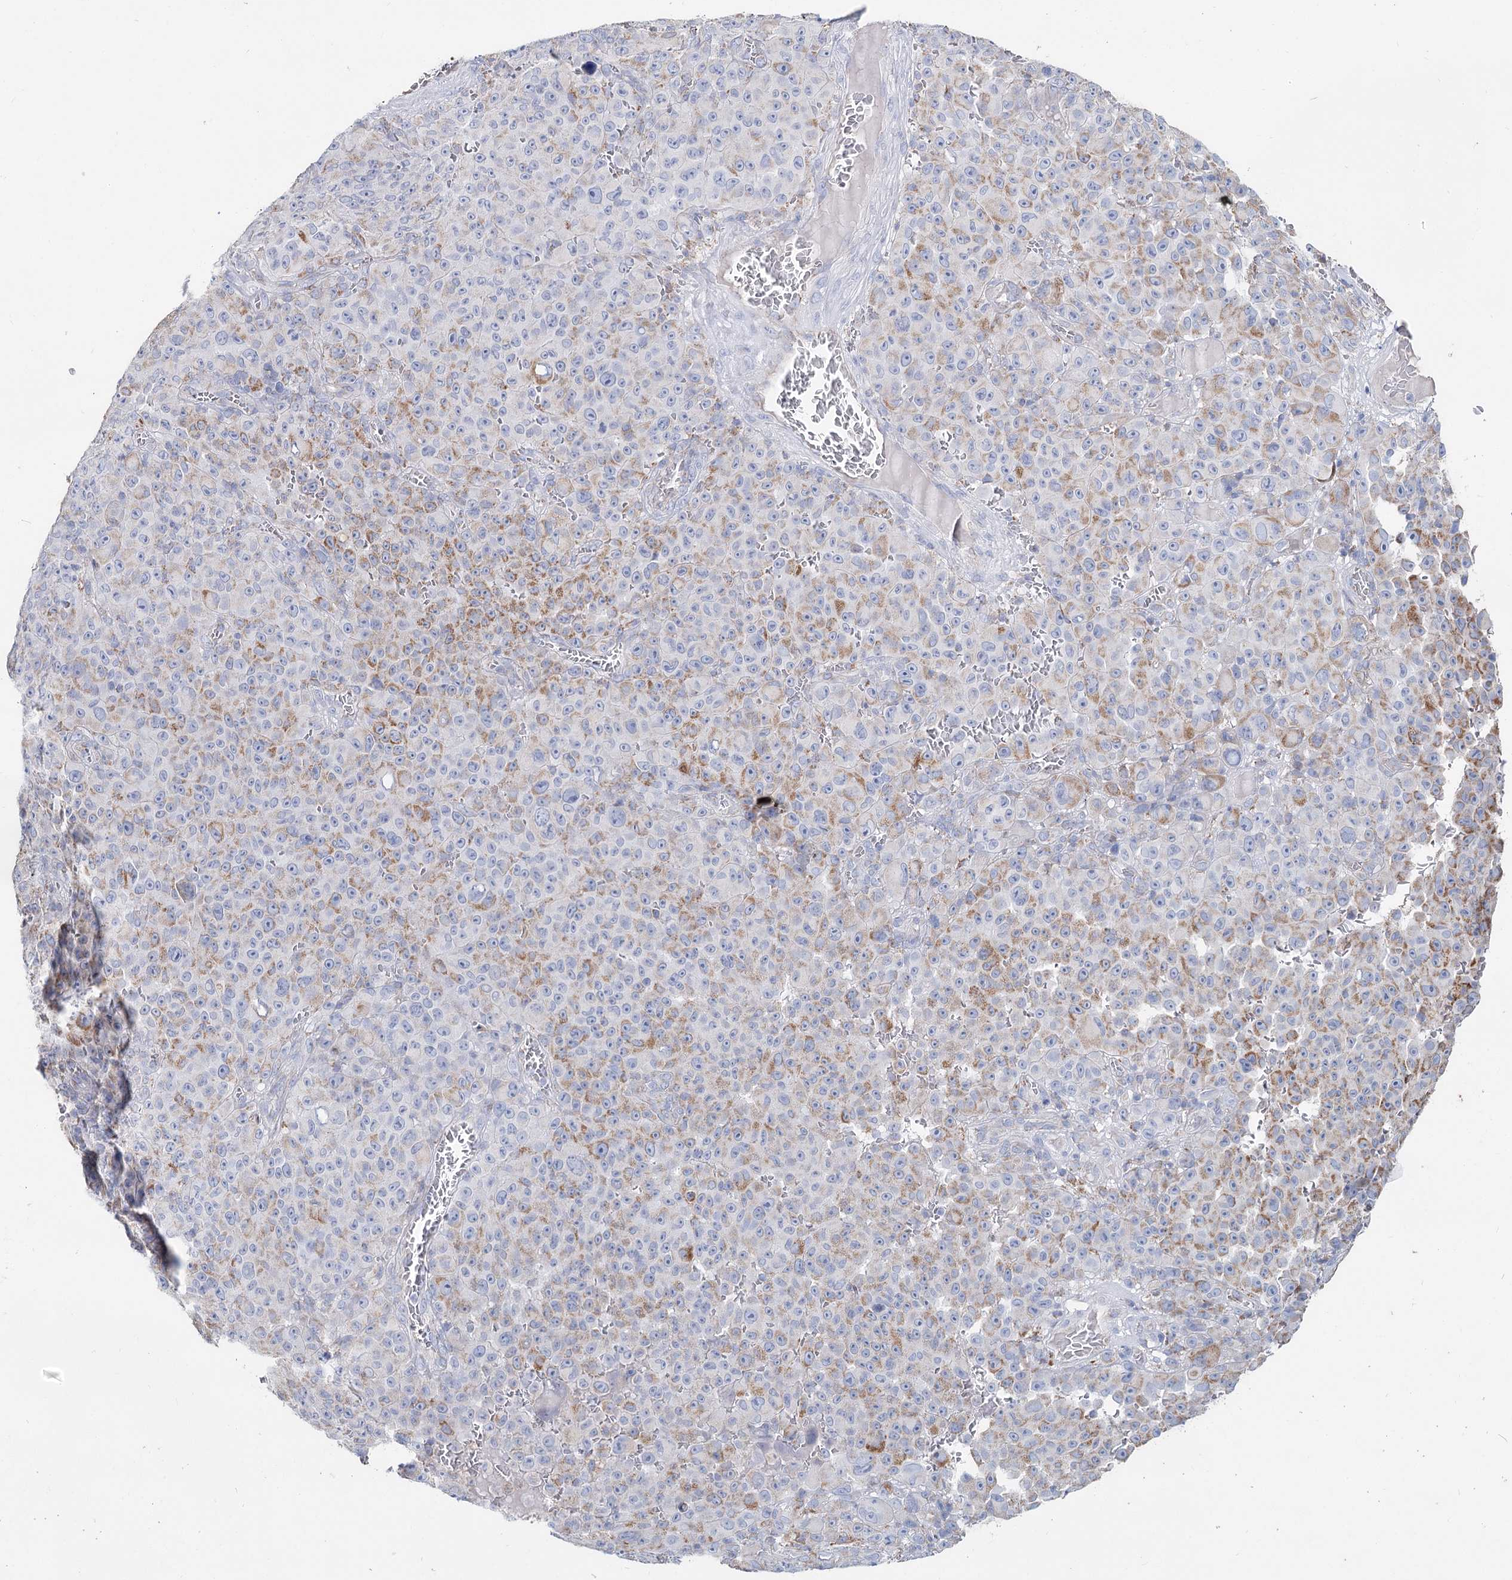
{"staining": {"intensity": "moderate", "quantity": "<25%", "location": "cytoplasmic/membranous"}, "tissue": "melanoma", "cell_type": "Tumor cells", "image_type": "cancer", "snomed": [{"axis": "morphology", "description": "Malignant melanoma, NOS"}, {"axis": "topography", "description": "Skin"}], "caption": "Immunohistochemistry (IHC) photomicrograph of neoplastic tissue: human melanoma stained using immunohistochemistry shows low levels of moderate protein expression localized specifically in the cytoplasmic/membranous of tumor cells, appearing as a cytoplasmic/membranous brown color.", "gene": "MCCC2", "patient": {"sex": "female", "age": 82}}